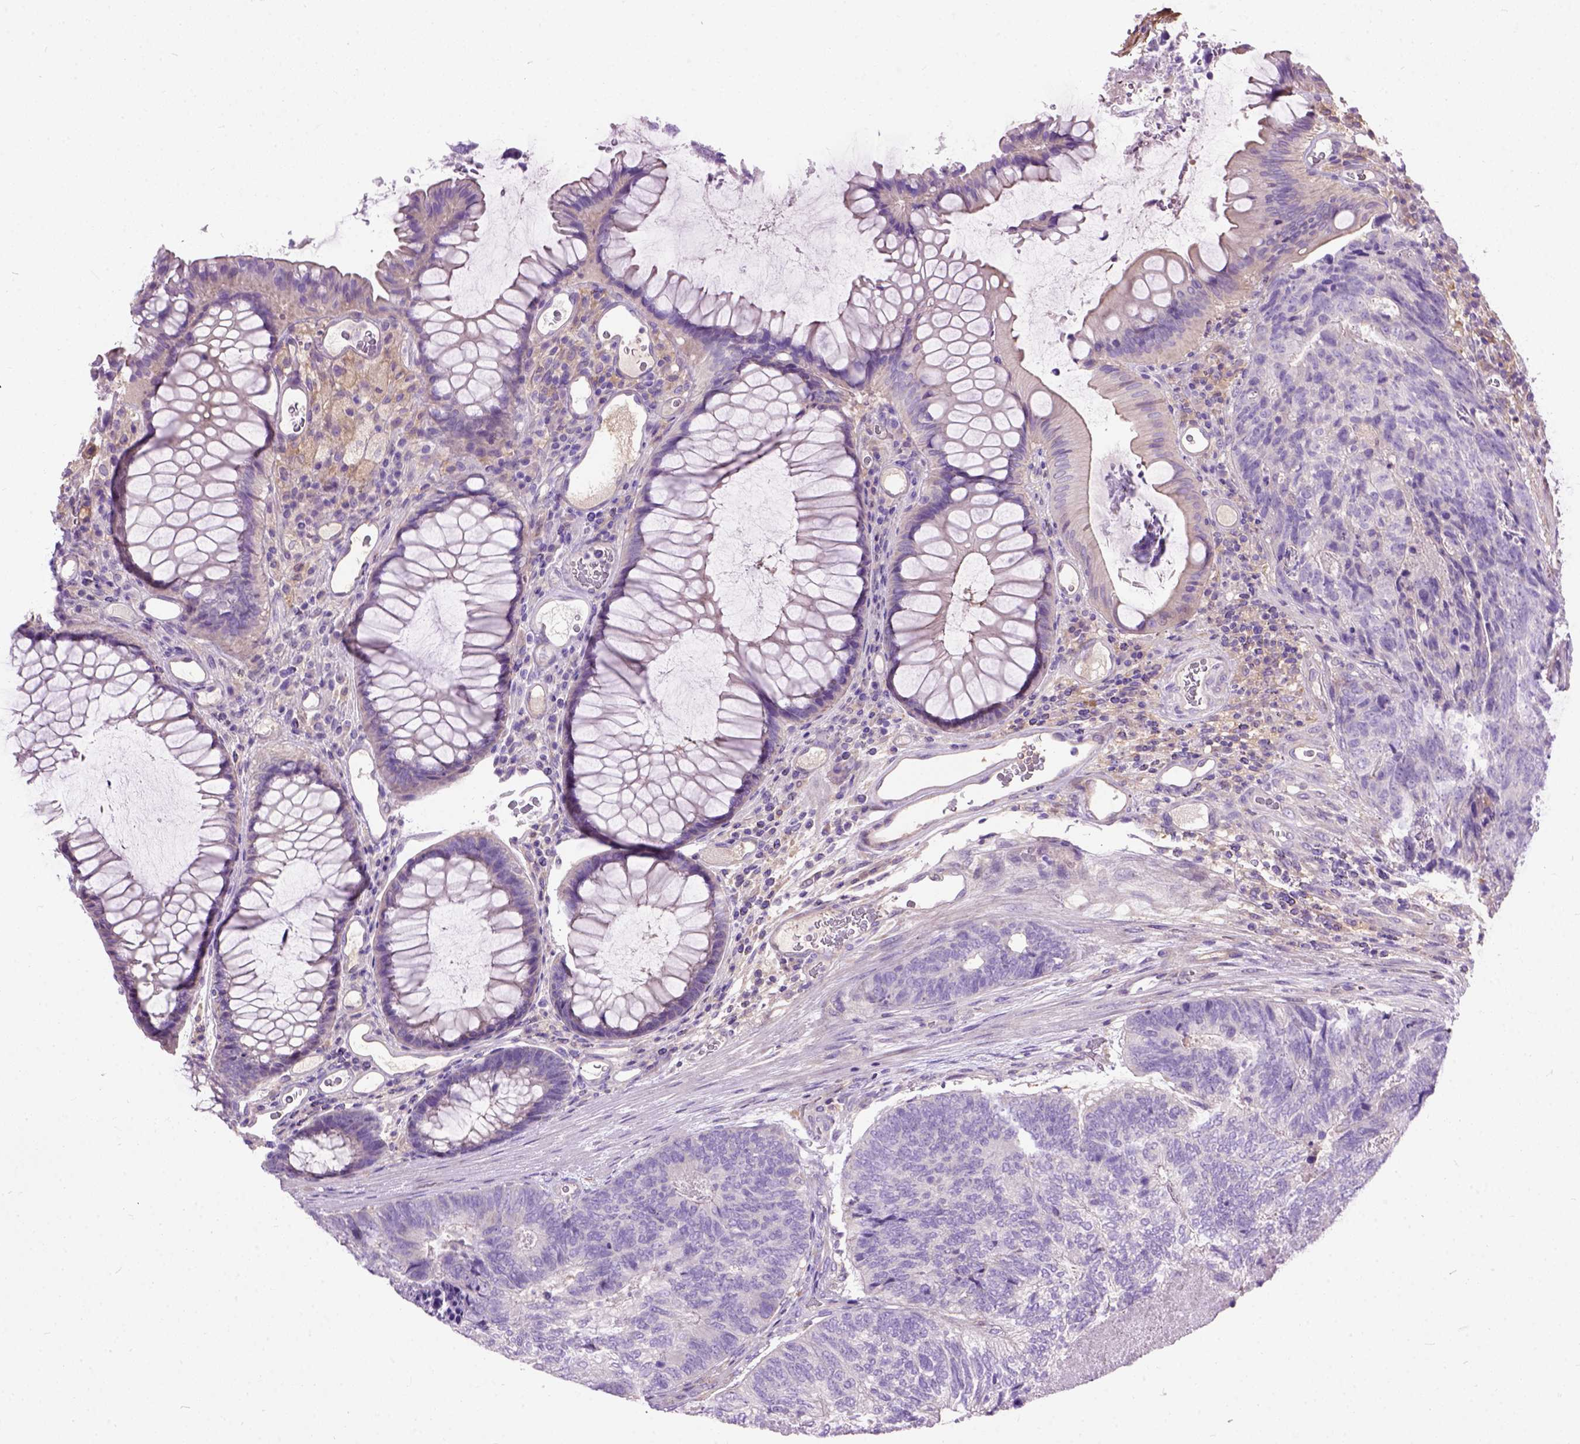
{"staining": {"intensity": "negative", "quantity": "none", "location": "none"}, "tissue": "colorectal cancer", "cell_type": "Tumor cells", "image_type": "cancer", "snomed": [{"axis": "morphology", "description": "Adenocarcinoma, NOS"}, {"axis": "topography", "description": "Colon"}], "caption": "This is an immunohistochemistry micrograph of colorectal cancer. There is no staining in tumor cells.", "gene": "SEMA4F", "patient": {"sex": "female", "age": 67}}